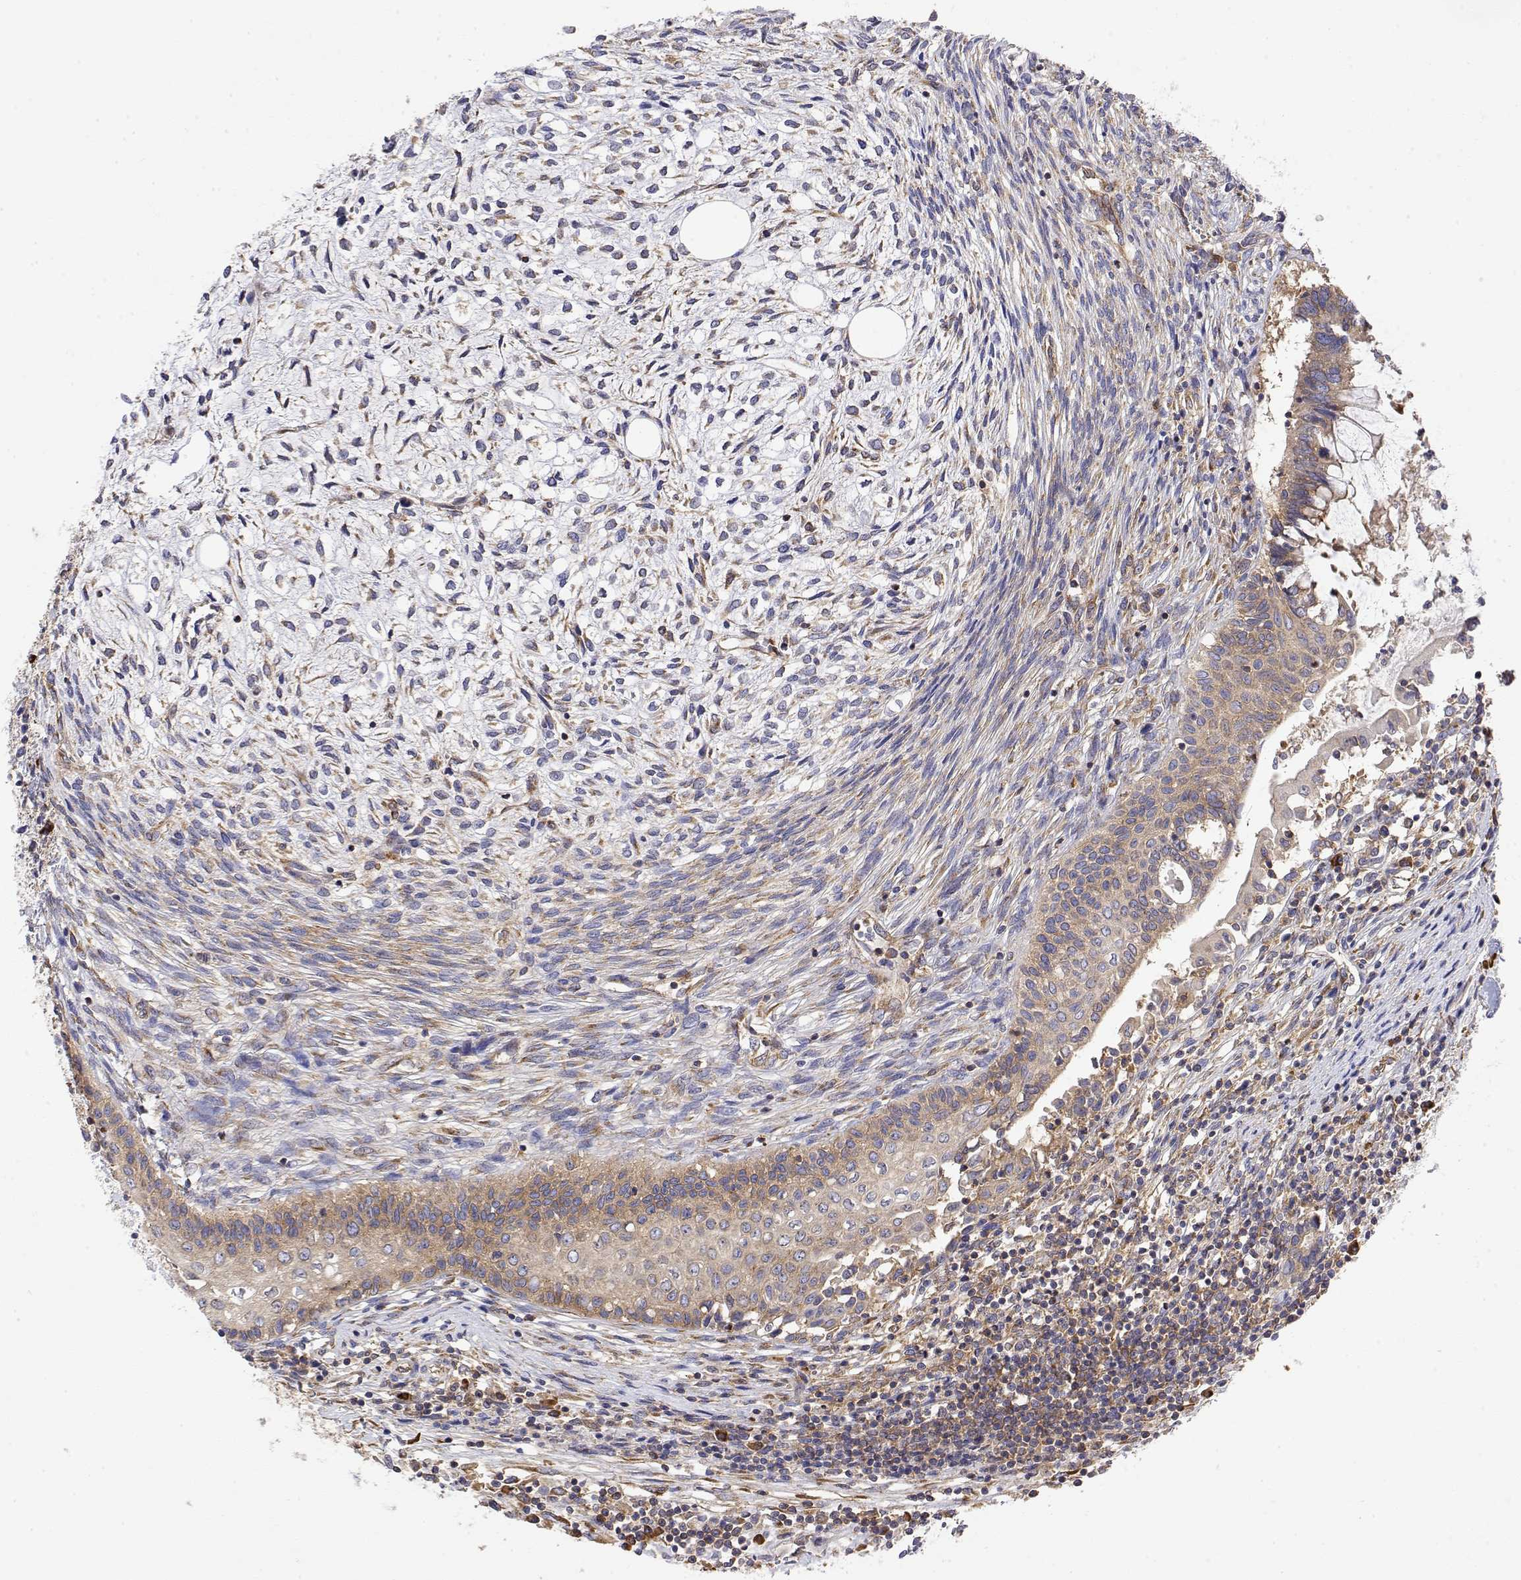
{"staining": {"intensity": "weak", "quantity": "25%-75%", "location": "cytoplasmic/membranous"}, "tissue": "testis cancer", "cell_type": "Tumor cells", "image_type": "cancer", "snomed": [{"axis": "morphology", "description": "Carcinoma, Embryonal, NOS"}, {"axis": "topography", "description": "Testis"}], "caption": "Protein staining by immunohistochemistry (IHC) exhibits weak cytoplasmic/membranous staining in approximately 25%-75% of tumor cells in testis cancer (embryonal carcinoma).", "gene": "EEF1G", "patient": {"sex": "male", "age": 37}}